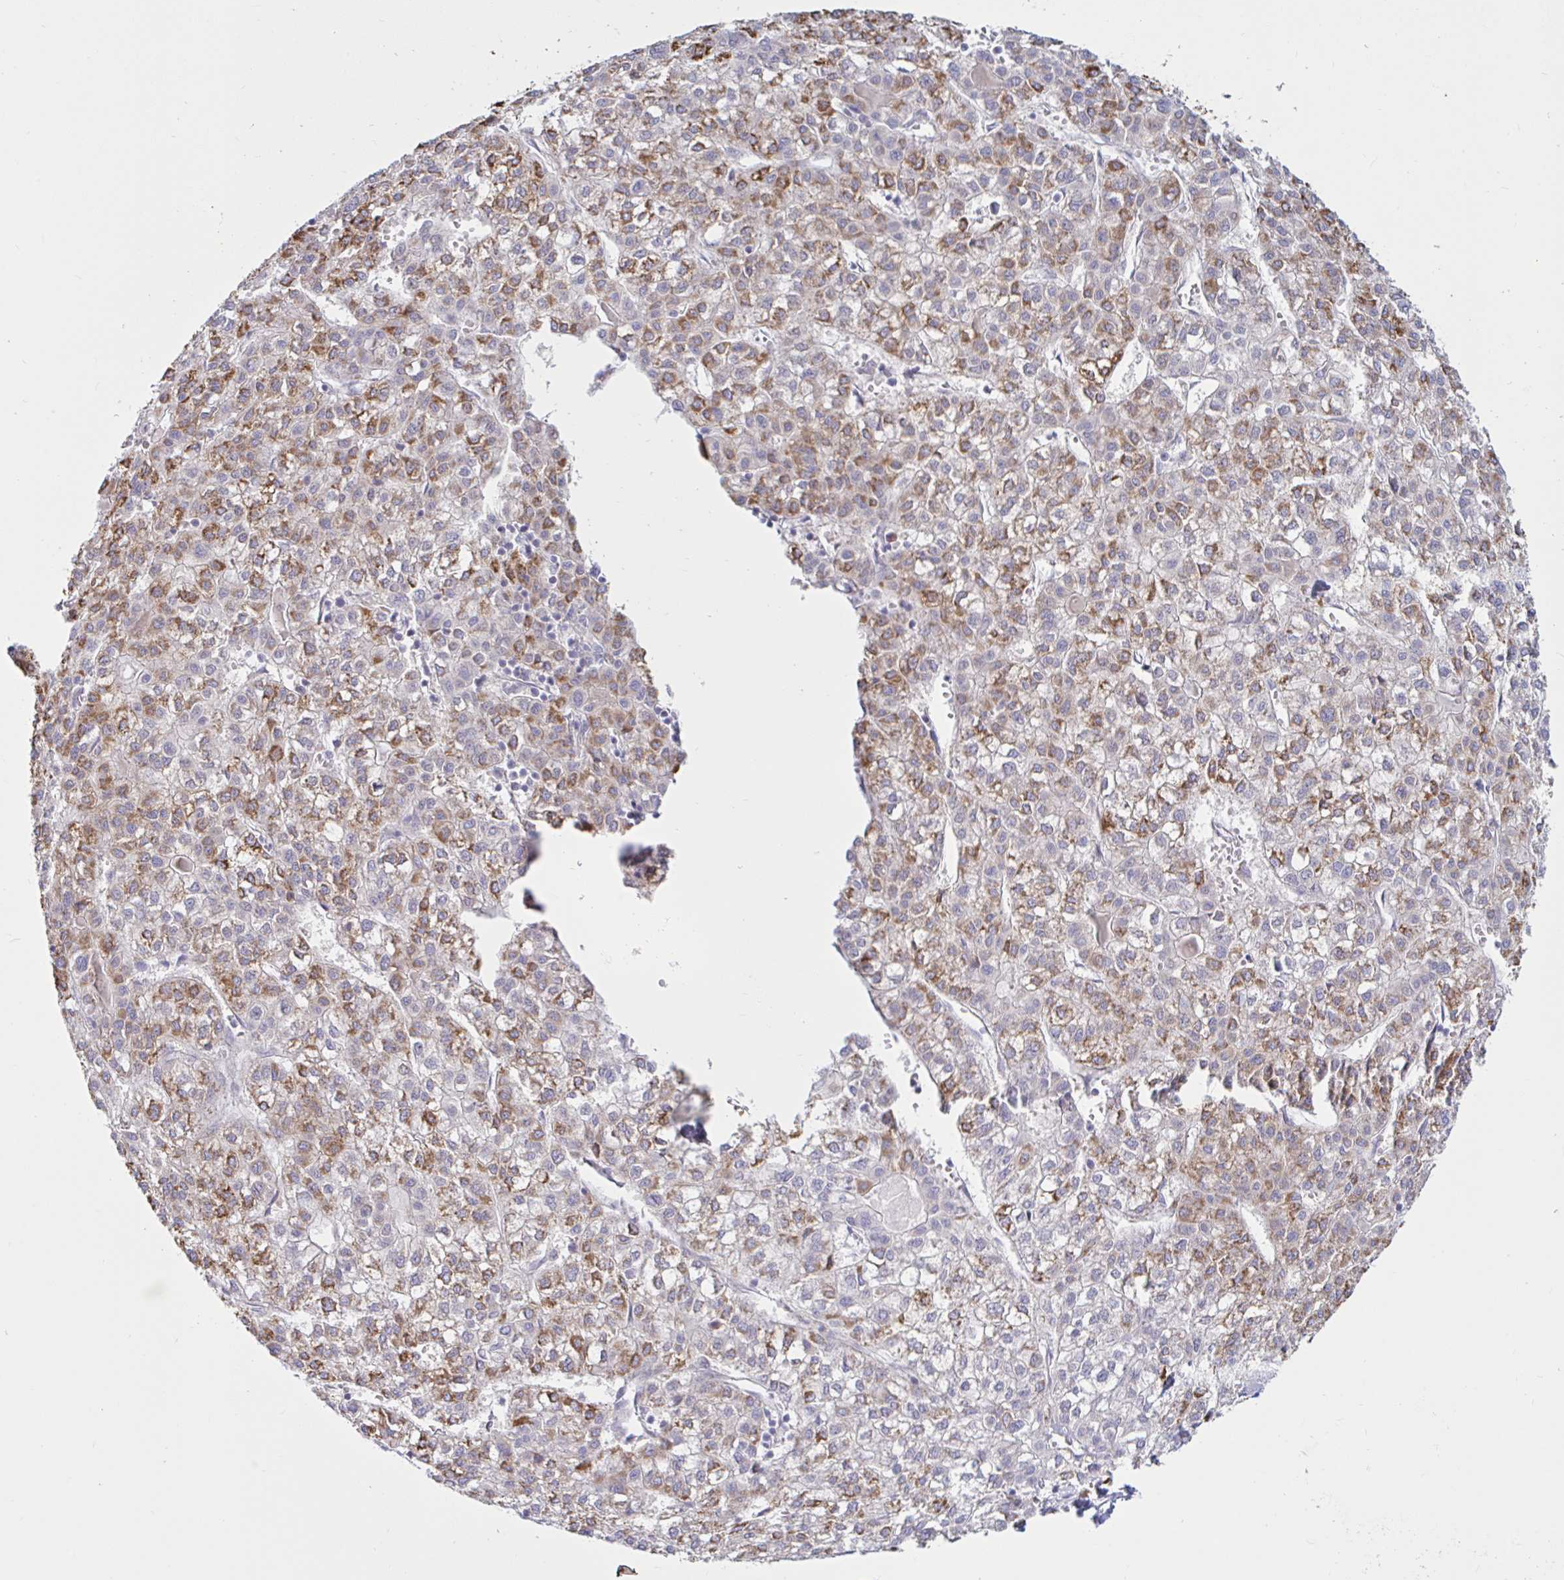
{"staining": {"intensity": "moderate", "quantity": ">75%", "location": "cytoplasmic/membranous"}, "tissue": "liver cancer", "cell_type": "Tumor cells", "image_type": "cancer", "snomed": [{"axis": "morphology", "description": "Carcinoma, Hepatocellular, NOS"}, {"axis": "topography", "description": "Liver"}], "caption": "This is a histology image of immunohistochemistry (IHC) staining of liver cancer (hepatocellular carcinoma), which shows moderate staining in the cytoplasmic/membranous of tumor cells.", "gene": "NBPF3", "patient": {"sex": "female", "age": 43}}